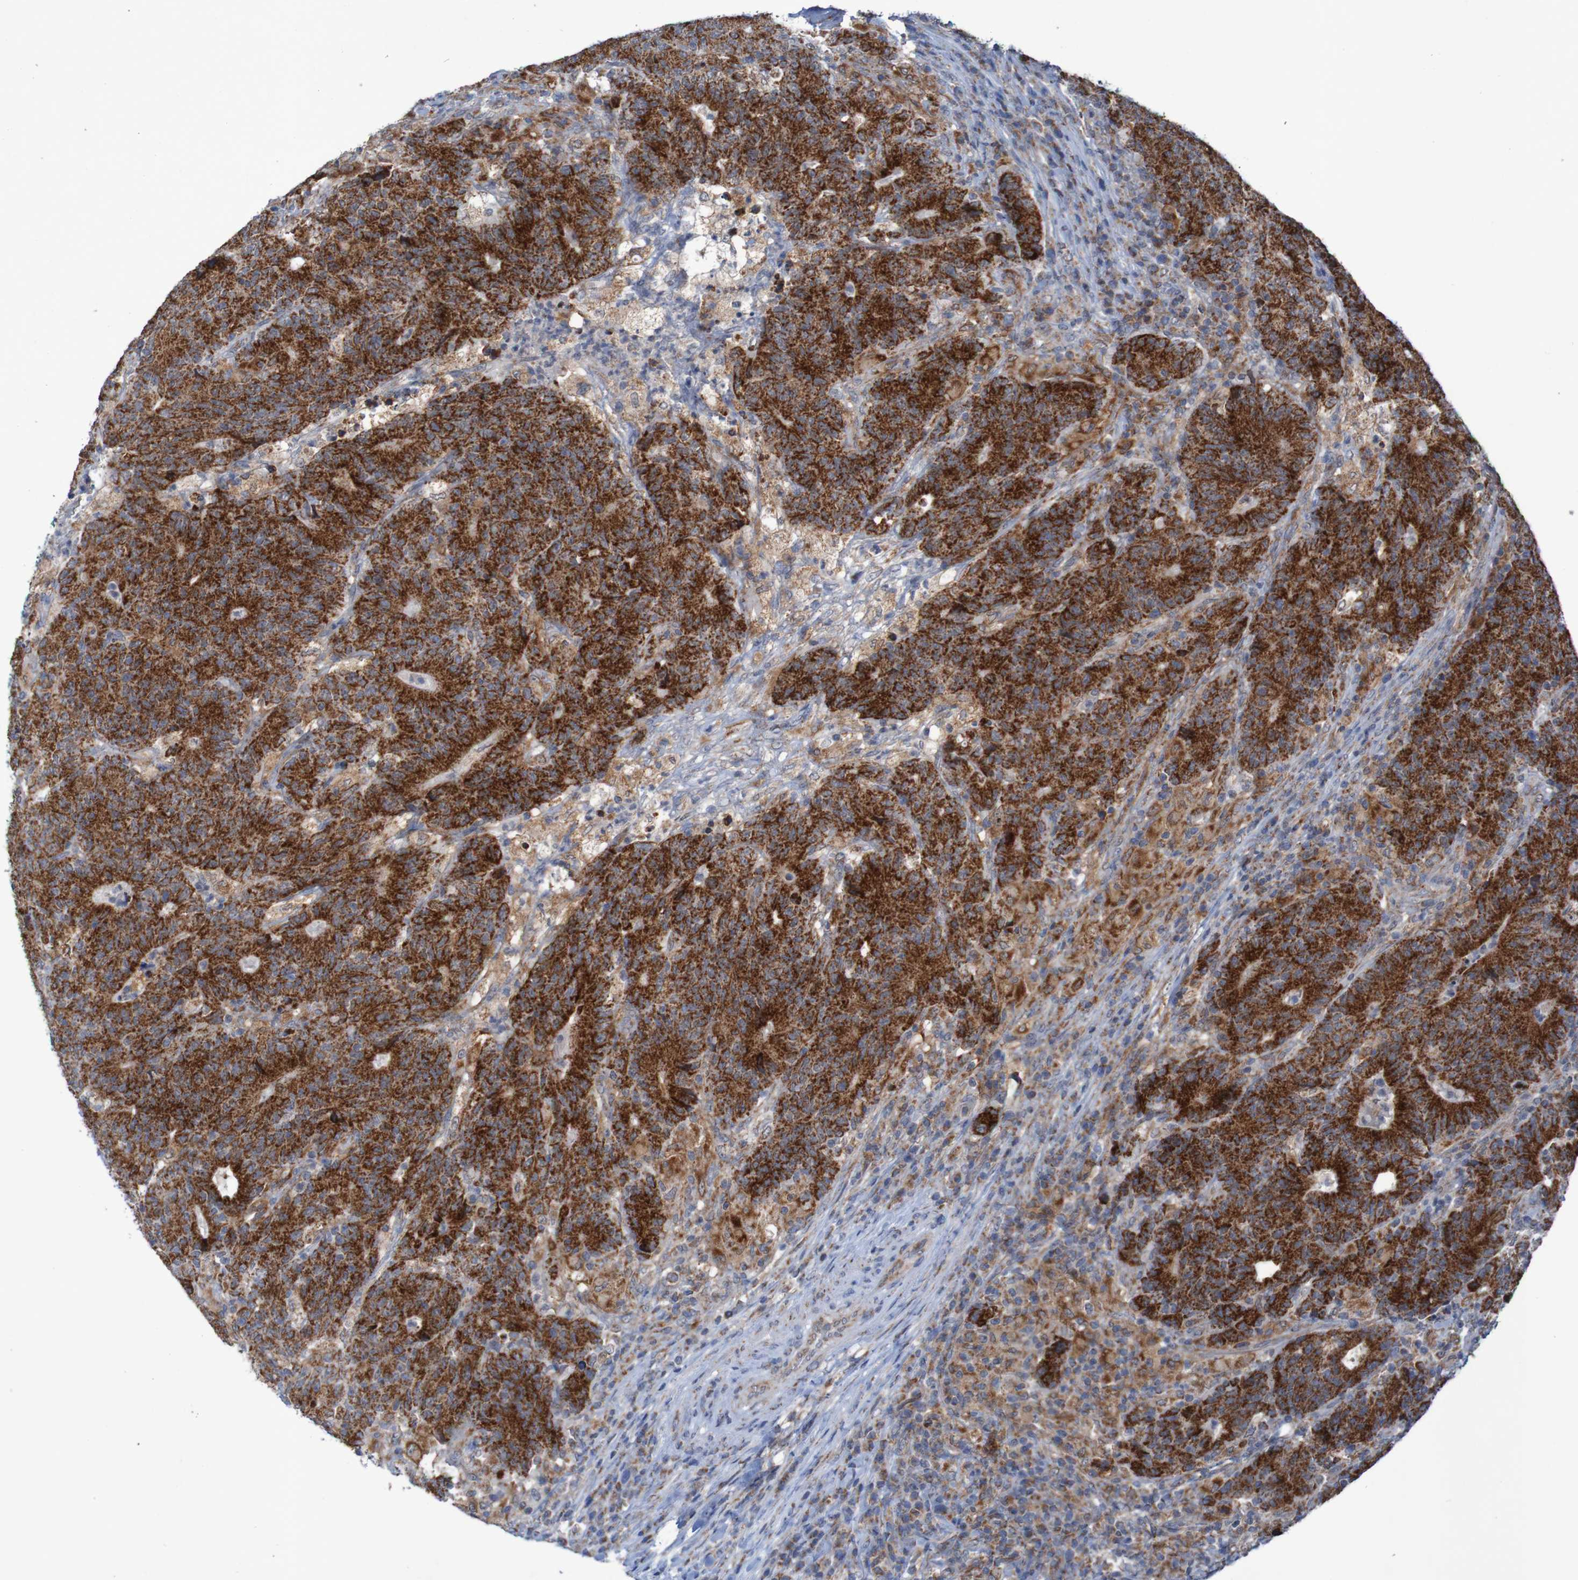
{"staining": {"intensity": "strong", "quantity": ">75%", "location": "cytoplasmic/membranous"}, "tissue": "colorectal cancer", "cell_type": "Tumor cells", "image_type": "cancer", "snomed": [{"axis": "morphology", "description": "Normal tissue, NOS"}, {"axis": "morphology", "description": "Adenocarcinoma, NOS"}, {"axis": "topography", "description": "Colon"}], "caption": "Human colorectal cancer stained for a protein (brown) displays strong cytoplasmic/membranous positive positivity in about >75% of tumor cells.", "gene": "CCDC51", "patient": {"sex": "female", "age": 75}}